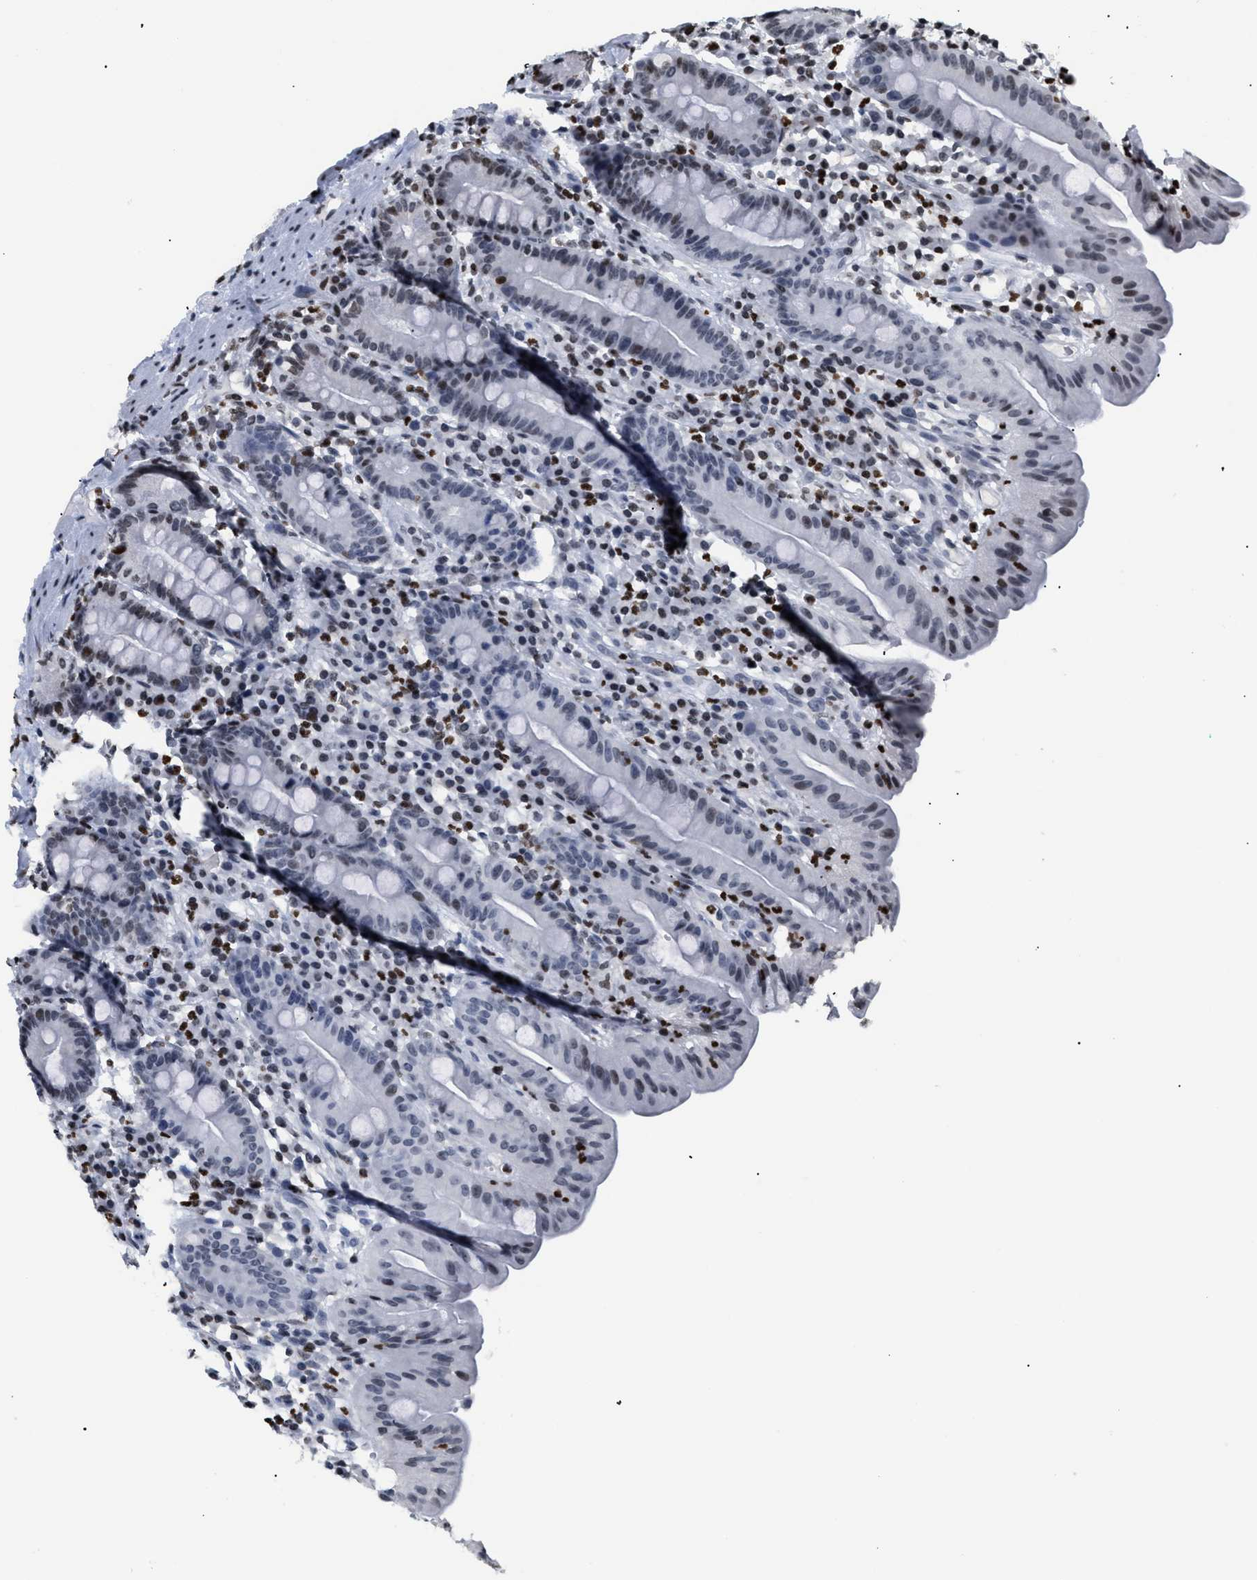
{"staining": {"intensity": "strong", "quantity": "<25%", "location": "nuclear"}, "tissue": "duodenum", "cell_type": "Glandular cells", "image_type": "normal", "snomed": [{"axis": "morphology", "description": "Normal tissue, NOS"}, {"axis": "topography", "description": "Duodenum"}], "caption": "About <25% of glandular cells in benign human duodenum demonstrate strong nuclear protein expression as visualized by brown immunohistochemical staining.", "gene": "HMGN2", "patient": {"sex": "male", "age": 50}}